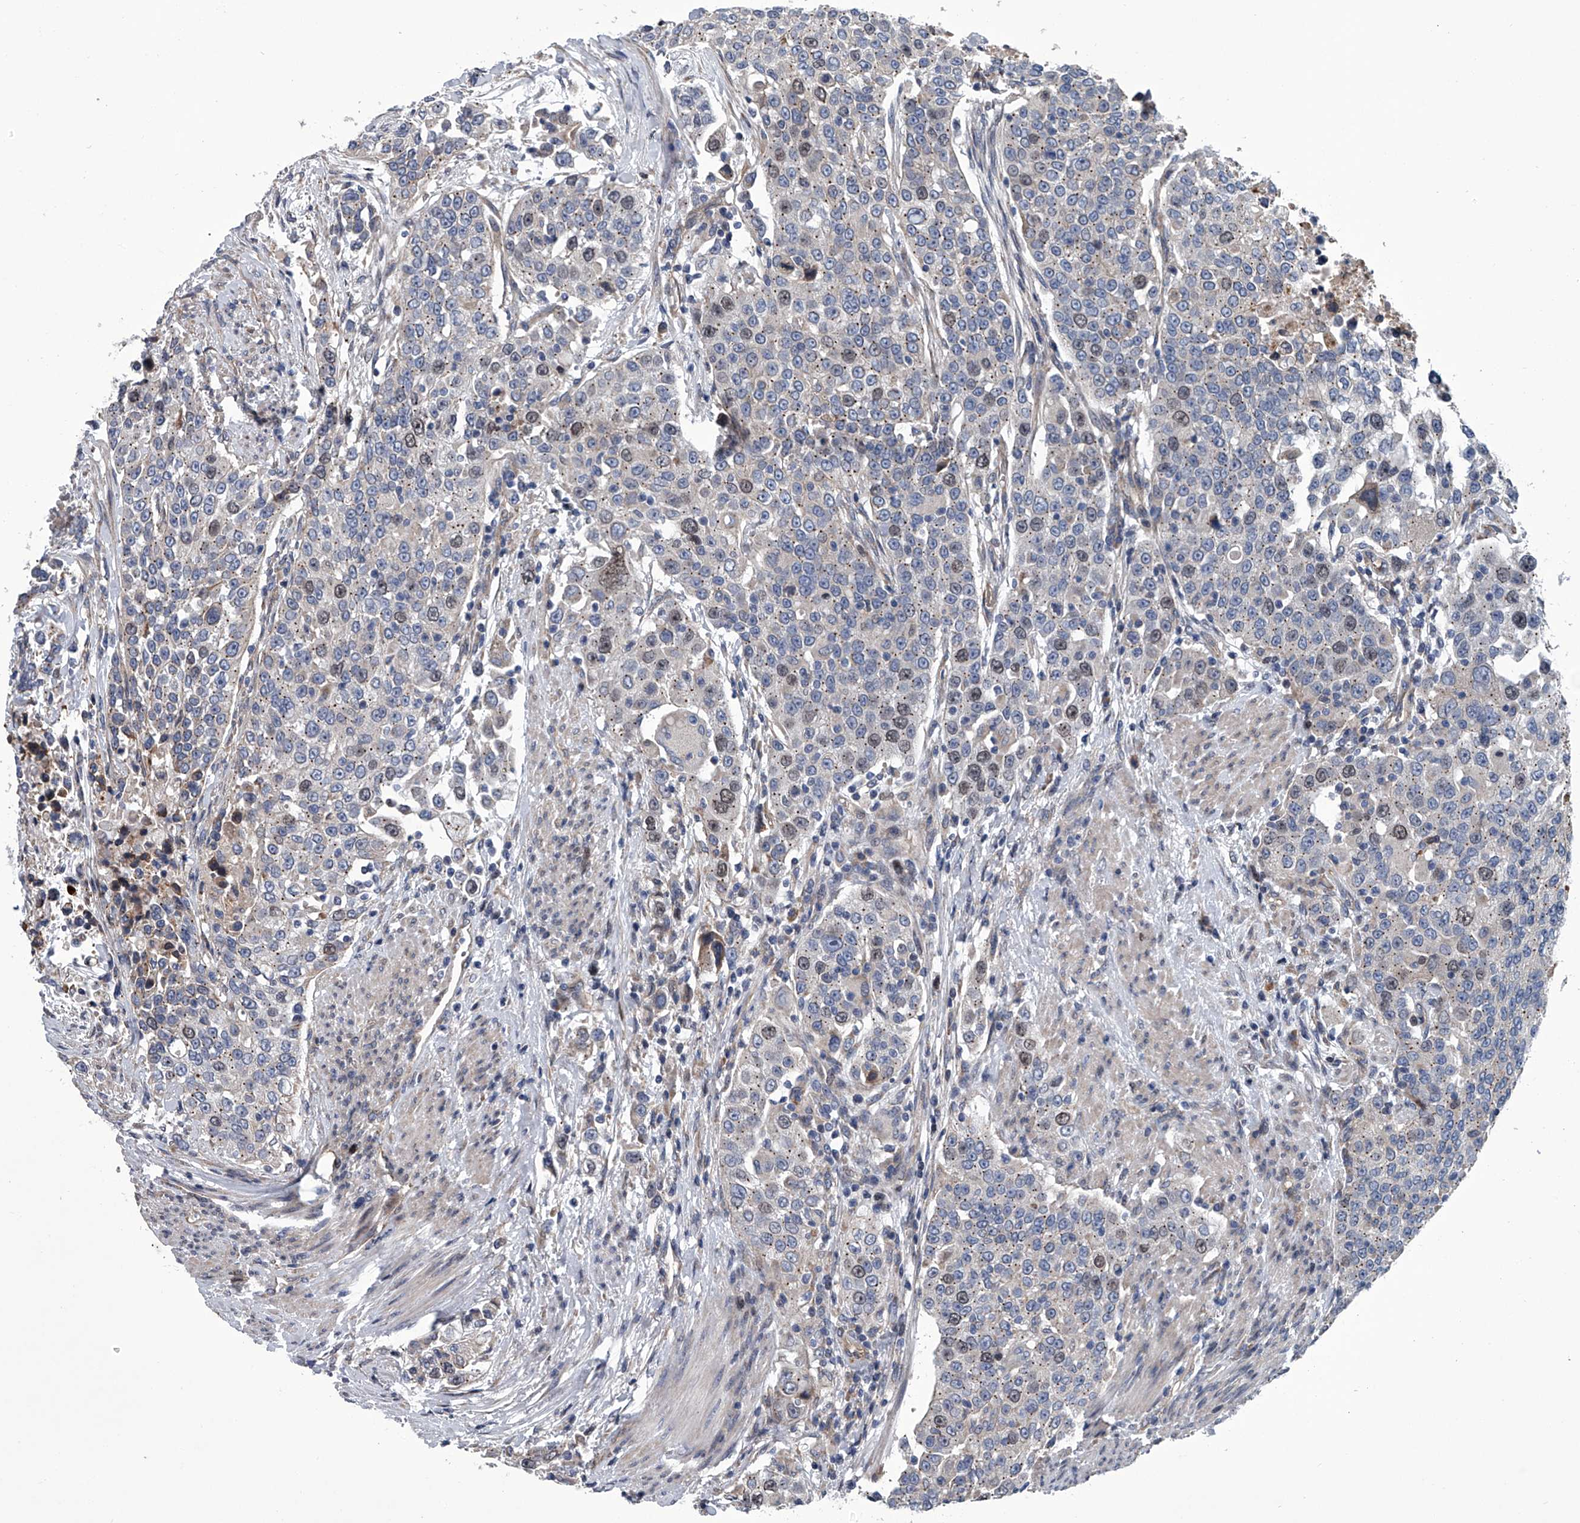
{"staining": {"intensity": "weak", "quantity": "<25%", "location": "nuclear"}, "tissue": "urothelial cancer", "cell_type": "Tumor cells", "image_type": "cancer", "snomed": [{"axis": "morphology", "description": "Urothelial carcinoma, High grade"}, {"axis": "topography", "description": "Urinary bladder"}], "caption": "High power microscopy histopathology image of an immunohistochemistry image of urothelial carcinoma (high-grade), revealing no significant positivity in tumor cells.", "gene": "ABCG1", "patient": {"sex": "female", "age": 80}}